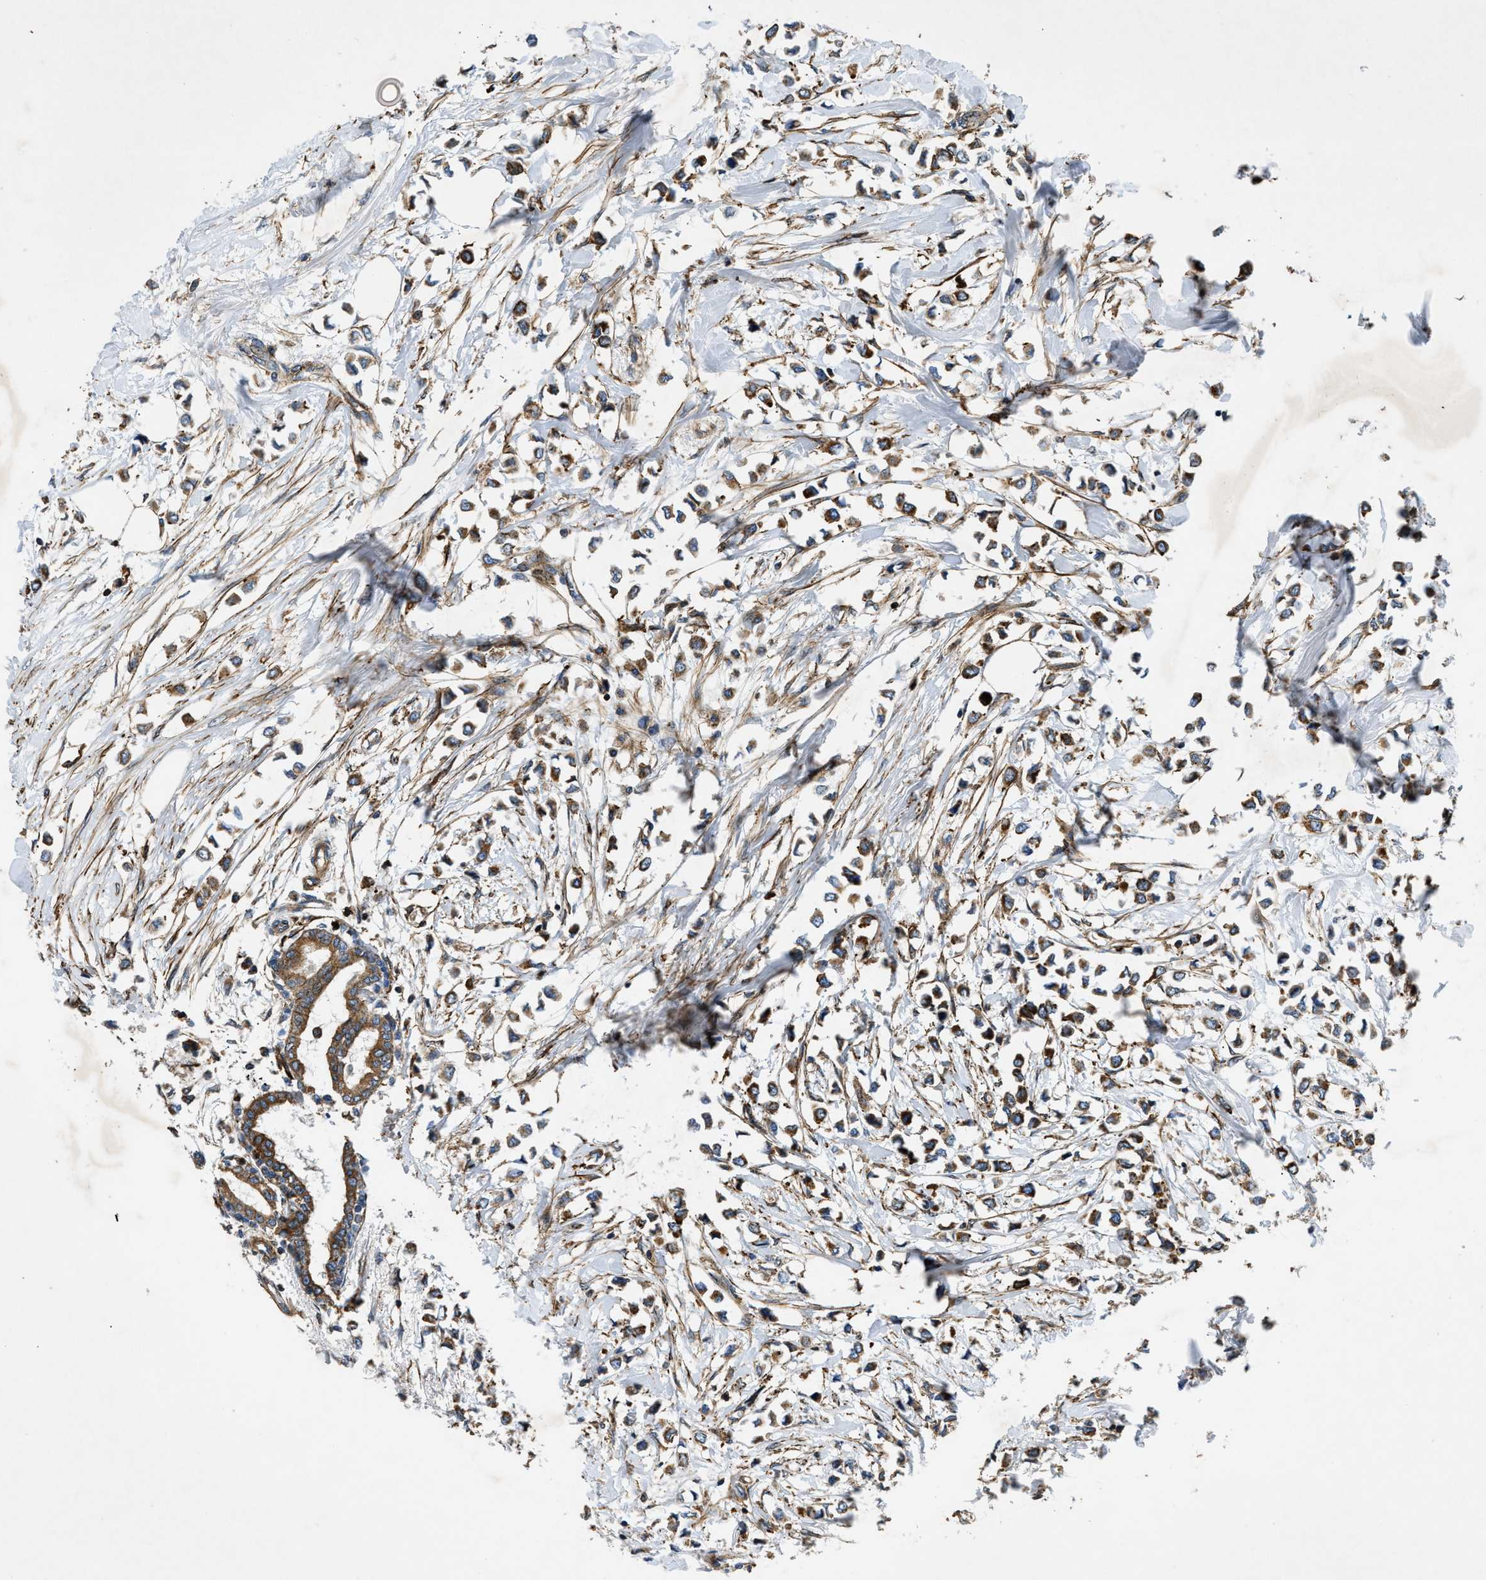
{"staining": {"intensity": "strong", "quantity": ">75%", "location": "cytoplasmic/membranous"}, "tissue": "breast cancer", "cell_type": "Tumor cells", "image_type": "cancer", "snomed": [{"axis": "morphology", "description": "Lobular carcinoma"}, {"axis": "topography", "description": "Breast"}], "caption": "Protein staining of breast cancer tissue shows strong cytoplasmic/membranous positivity in about >75% of tumor cells.", "gene": "DHODH", "patient": {"sex": "female", "age": 51}}